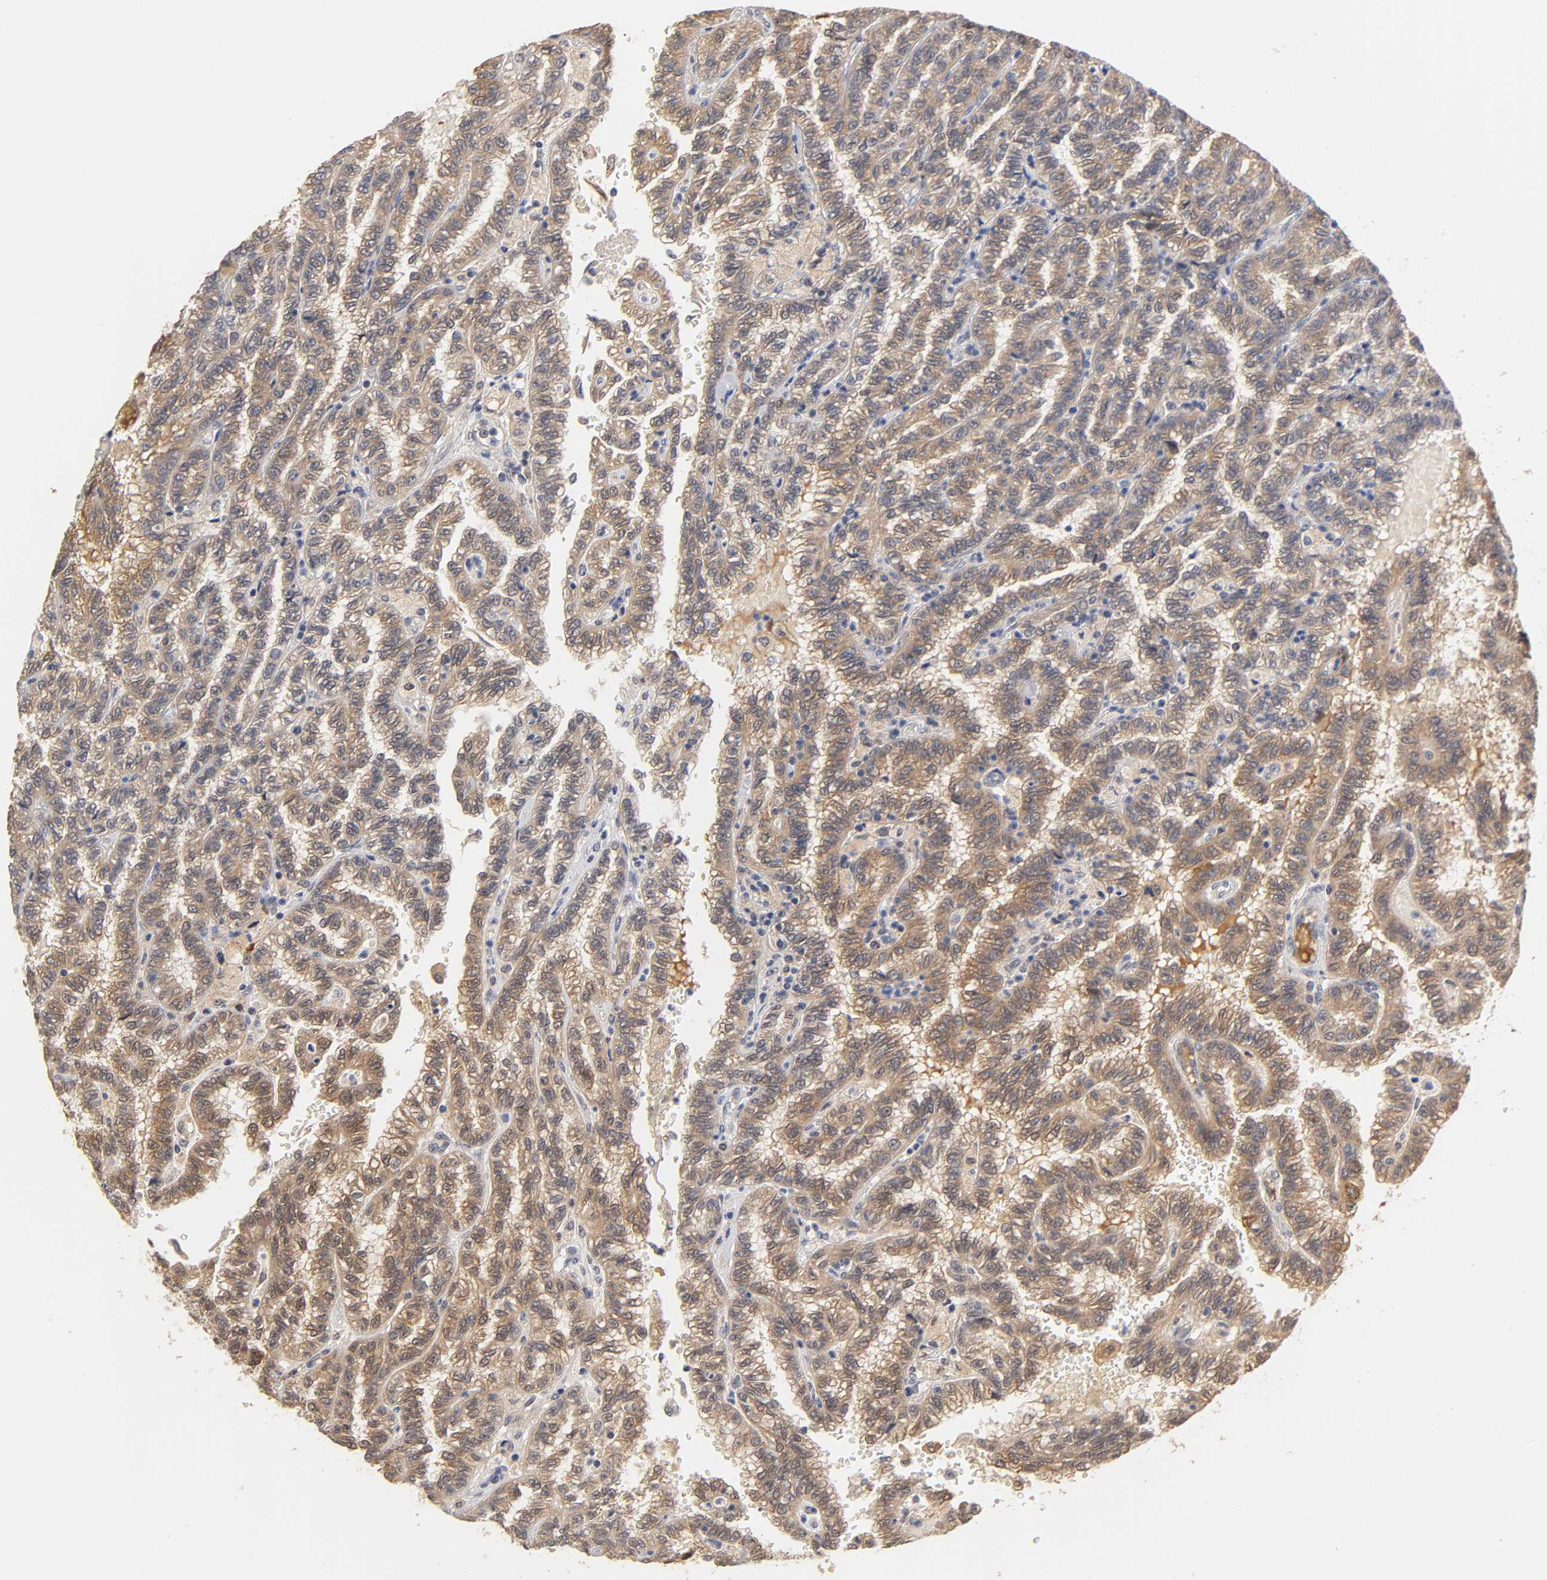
{"staining": {"intensity": "moderate", "quantity": ">75%", "location": "cytoplasmic/membranous,nuclear"}, "tissue": "renal cancer", "cell_type": "Tumor cells", "image_type": "cancer", "snomed": [{"axis": "morphology", "description": "Inflammation, NOS"}, {"axis": "morphology", "description": "Adenocarcinoma, NOS"}, {"axis": "topography", "description": "Kidney"}], "caption": "Protein staining of renal adenocarcinoma tissue reveals moderate cytoplasmic/membranous and nuclear expression in about >75% of tumor cells. (DAB = brown stain, brightfield microscopy at high magnification).", "gene": "GSTZ1", "patient": {"sex": "male", "age": 68}}